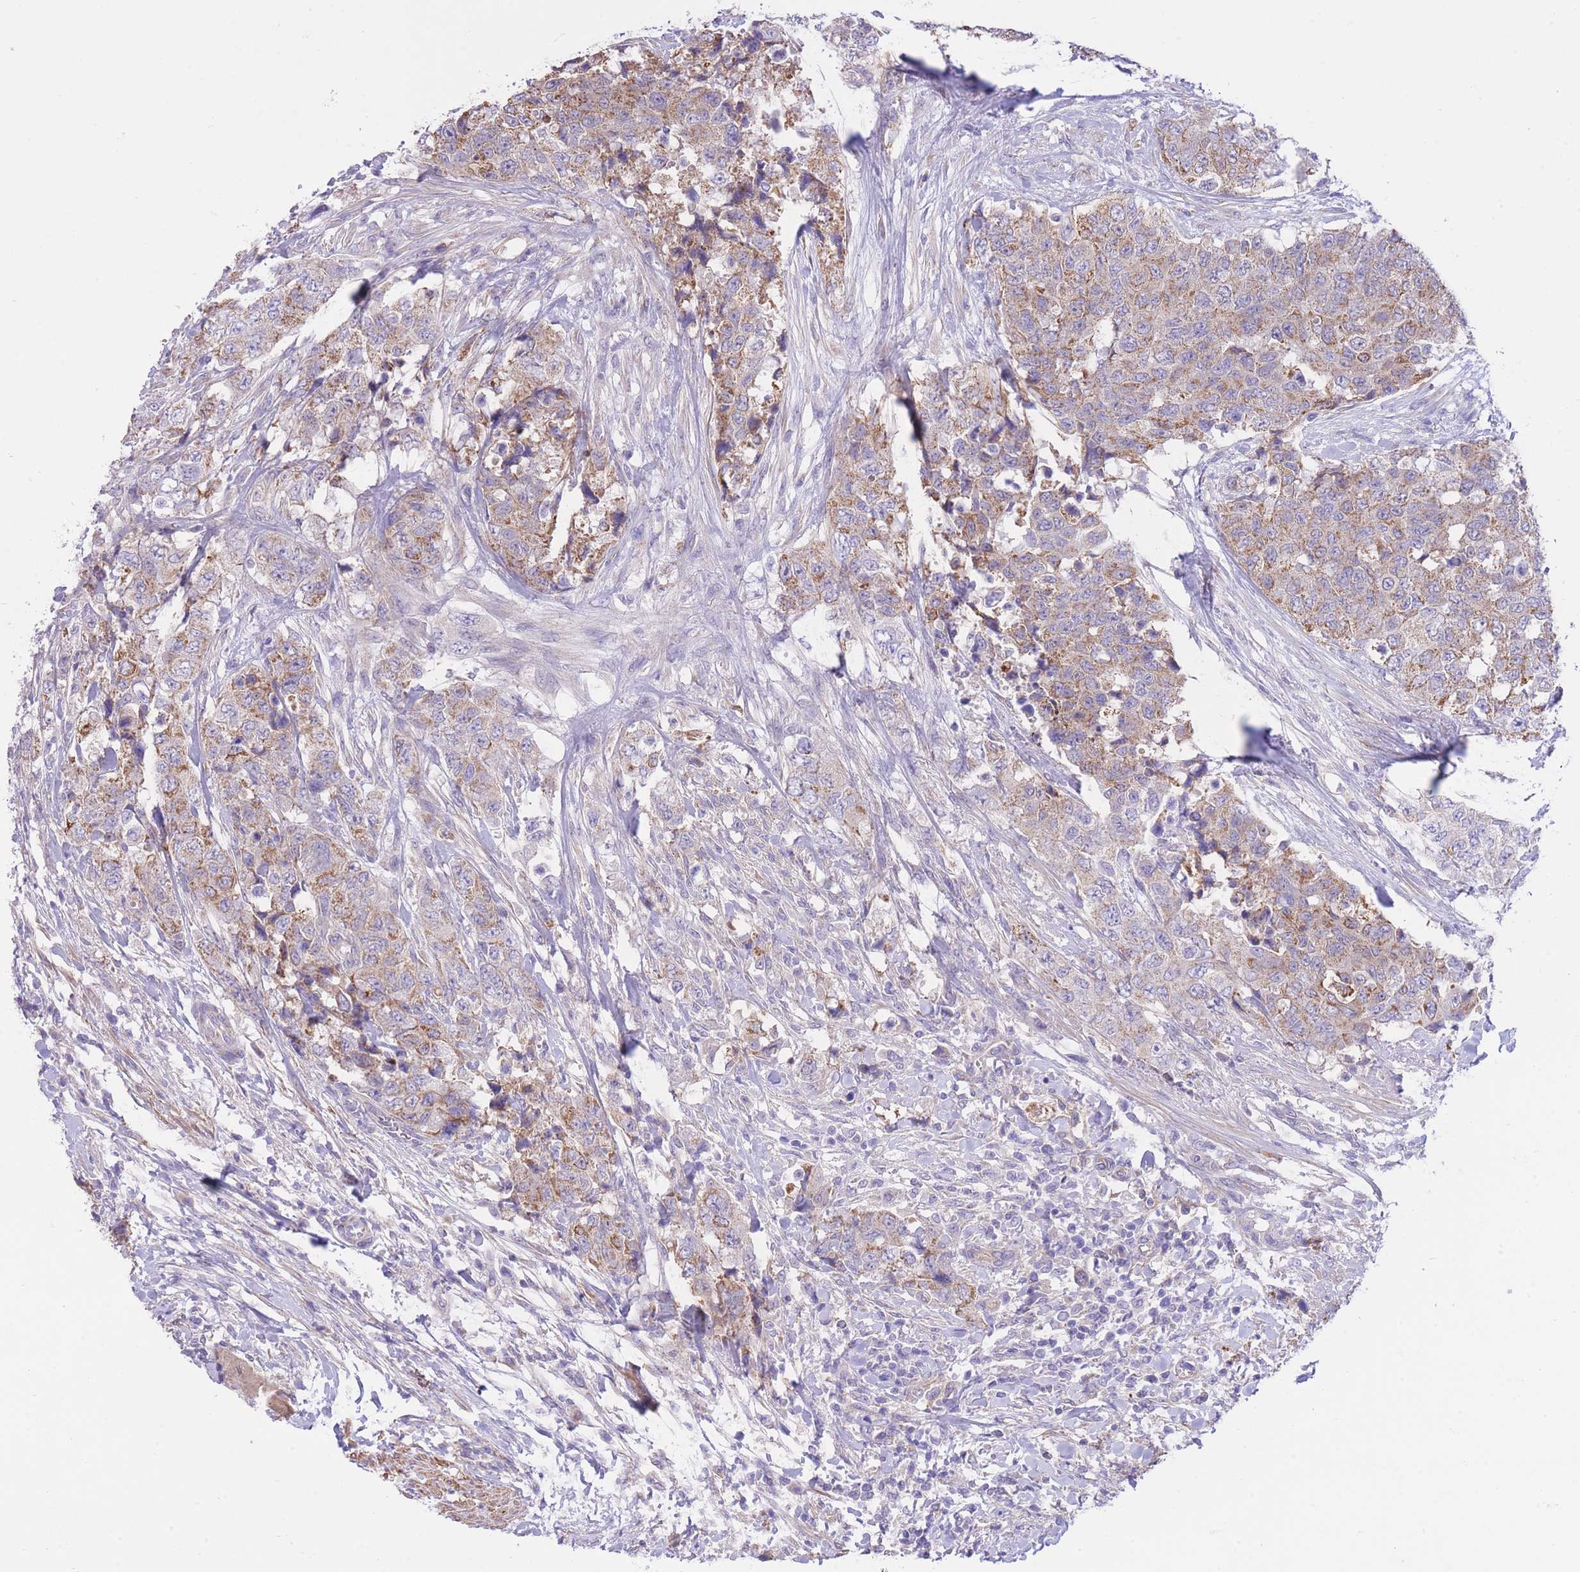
{"staining": {"intensity": "weak", "quantity": ">75%", "location": "cytoplasmic/membranous"}, "tissue": "urothelial cancer", "cell_type": "Tumor cells", "image_type": "cancer", "snomed": [{"axis": "morphology", "description": "Urothelial carcinoma, High grade"}, {"axis": "topography", "description": "Urinary bladder"}], "caption": "This is a photomicrograph of IHC staining of high-grade urothelial carcinoma, which shows weak positivity in the cytoplasmic/membranous of tumor cells.", "gene": "PGM1", "patient": {"sex": "female", "age": 78}}